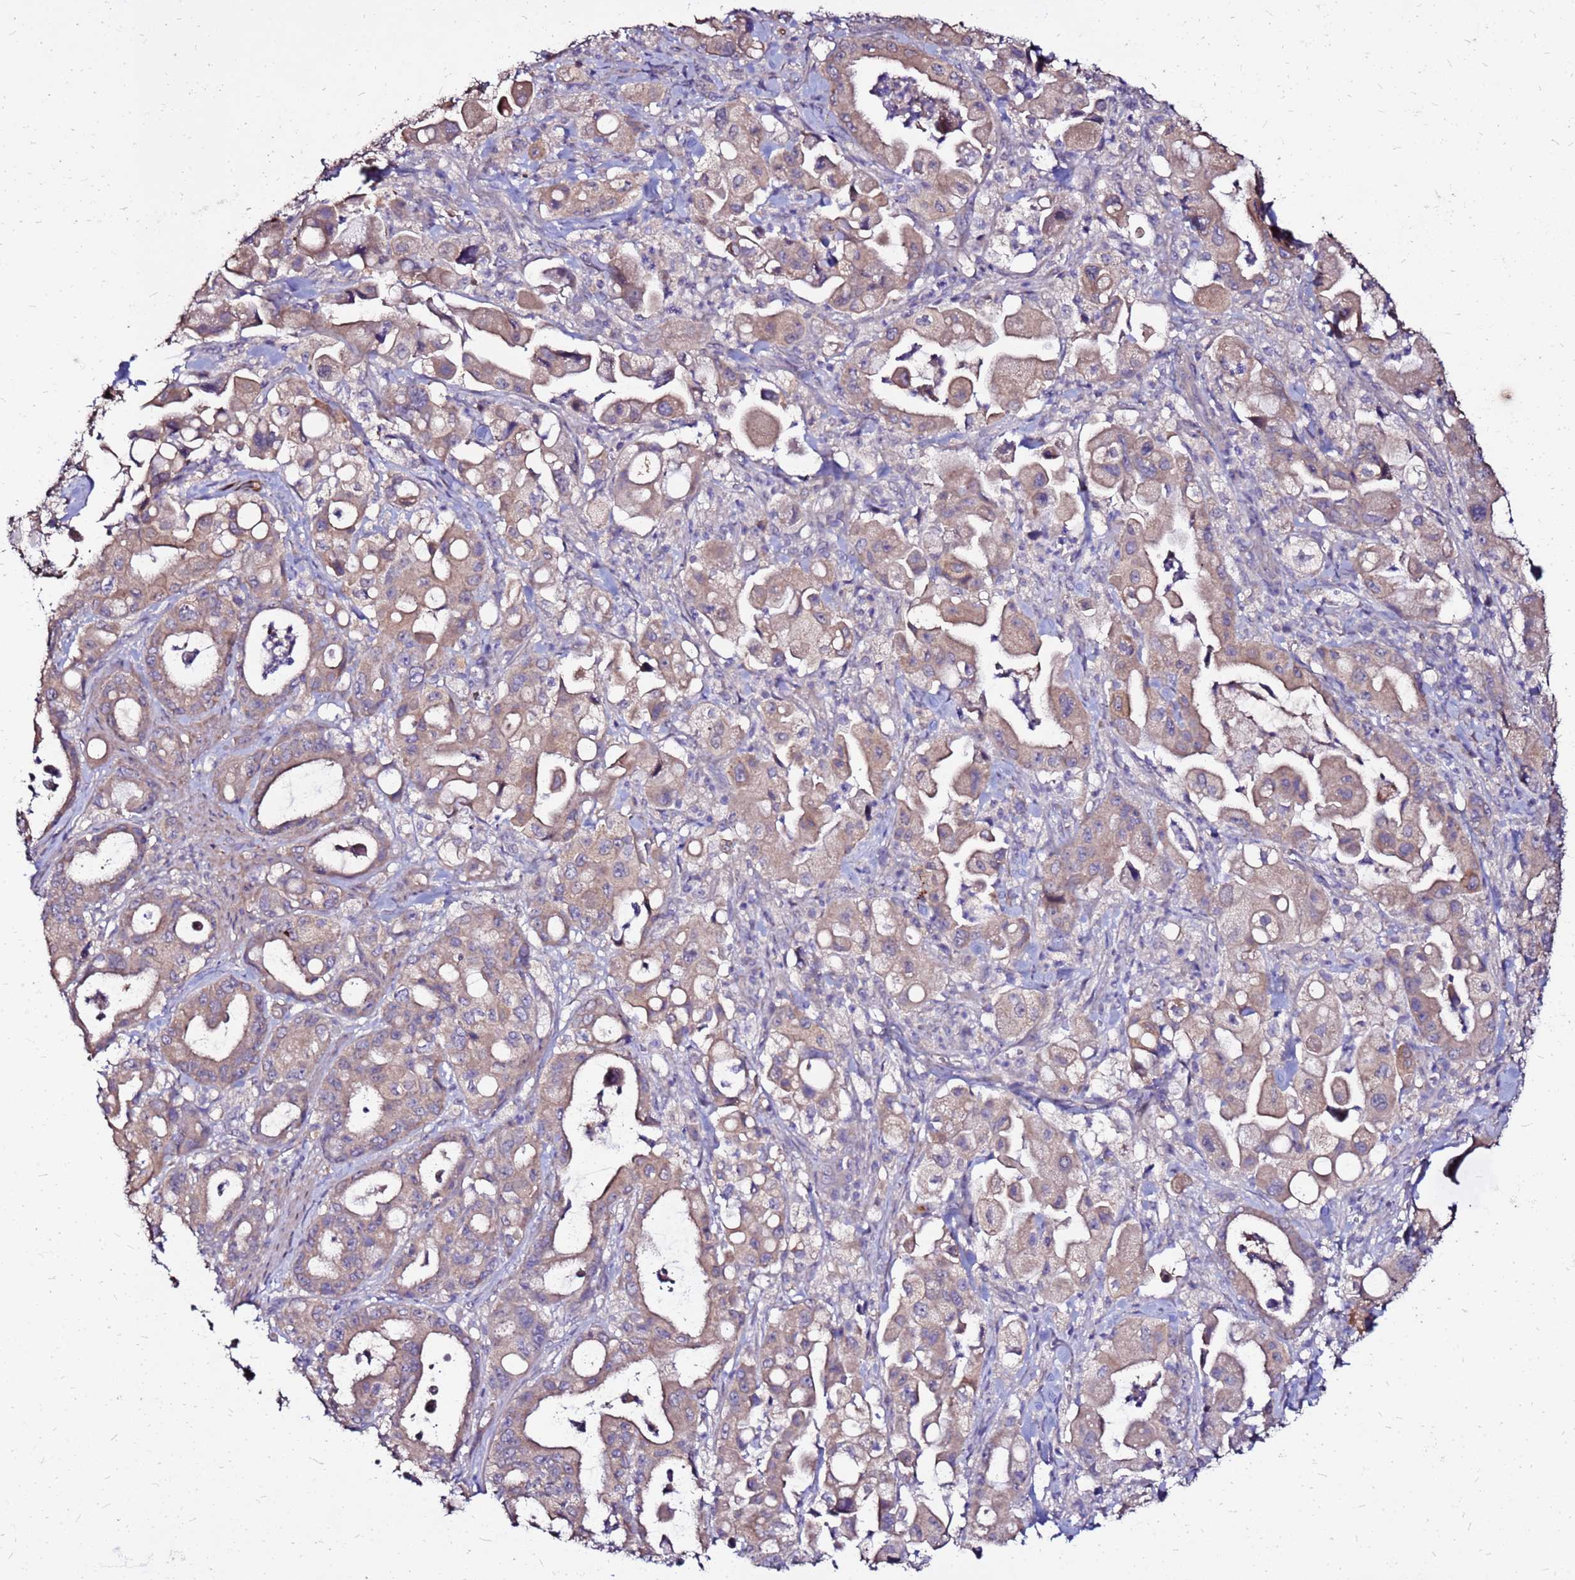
{"staining": {"intensity": "moderate", "quantity": ">75%", "location": "cytoplasmic/membranous"}, "tissue": "pancreatic cancer", "cell_type": "Tumor cells", "image_type": "cancer", "snomed": [{"axis": "morphology", "description": "Adenocarcinoma, NOS"}, {"axis": "topography", "description": "Pancreas"}], "caption": "Protein expression analysis of human pancreatic cancer (adenocarcinoma) reveals moderate cytoplasmic/membranous expression in approximately >75% of tumor cells.", "gene": "ARHGEF5", "patient": {"sex": "male", "age": 68}}